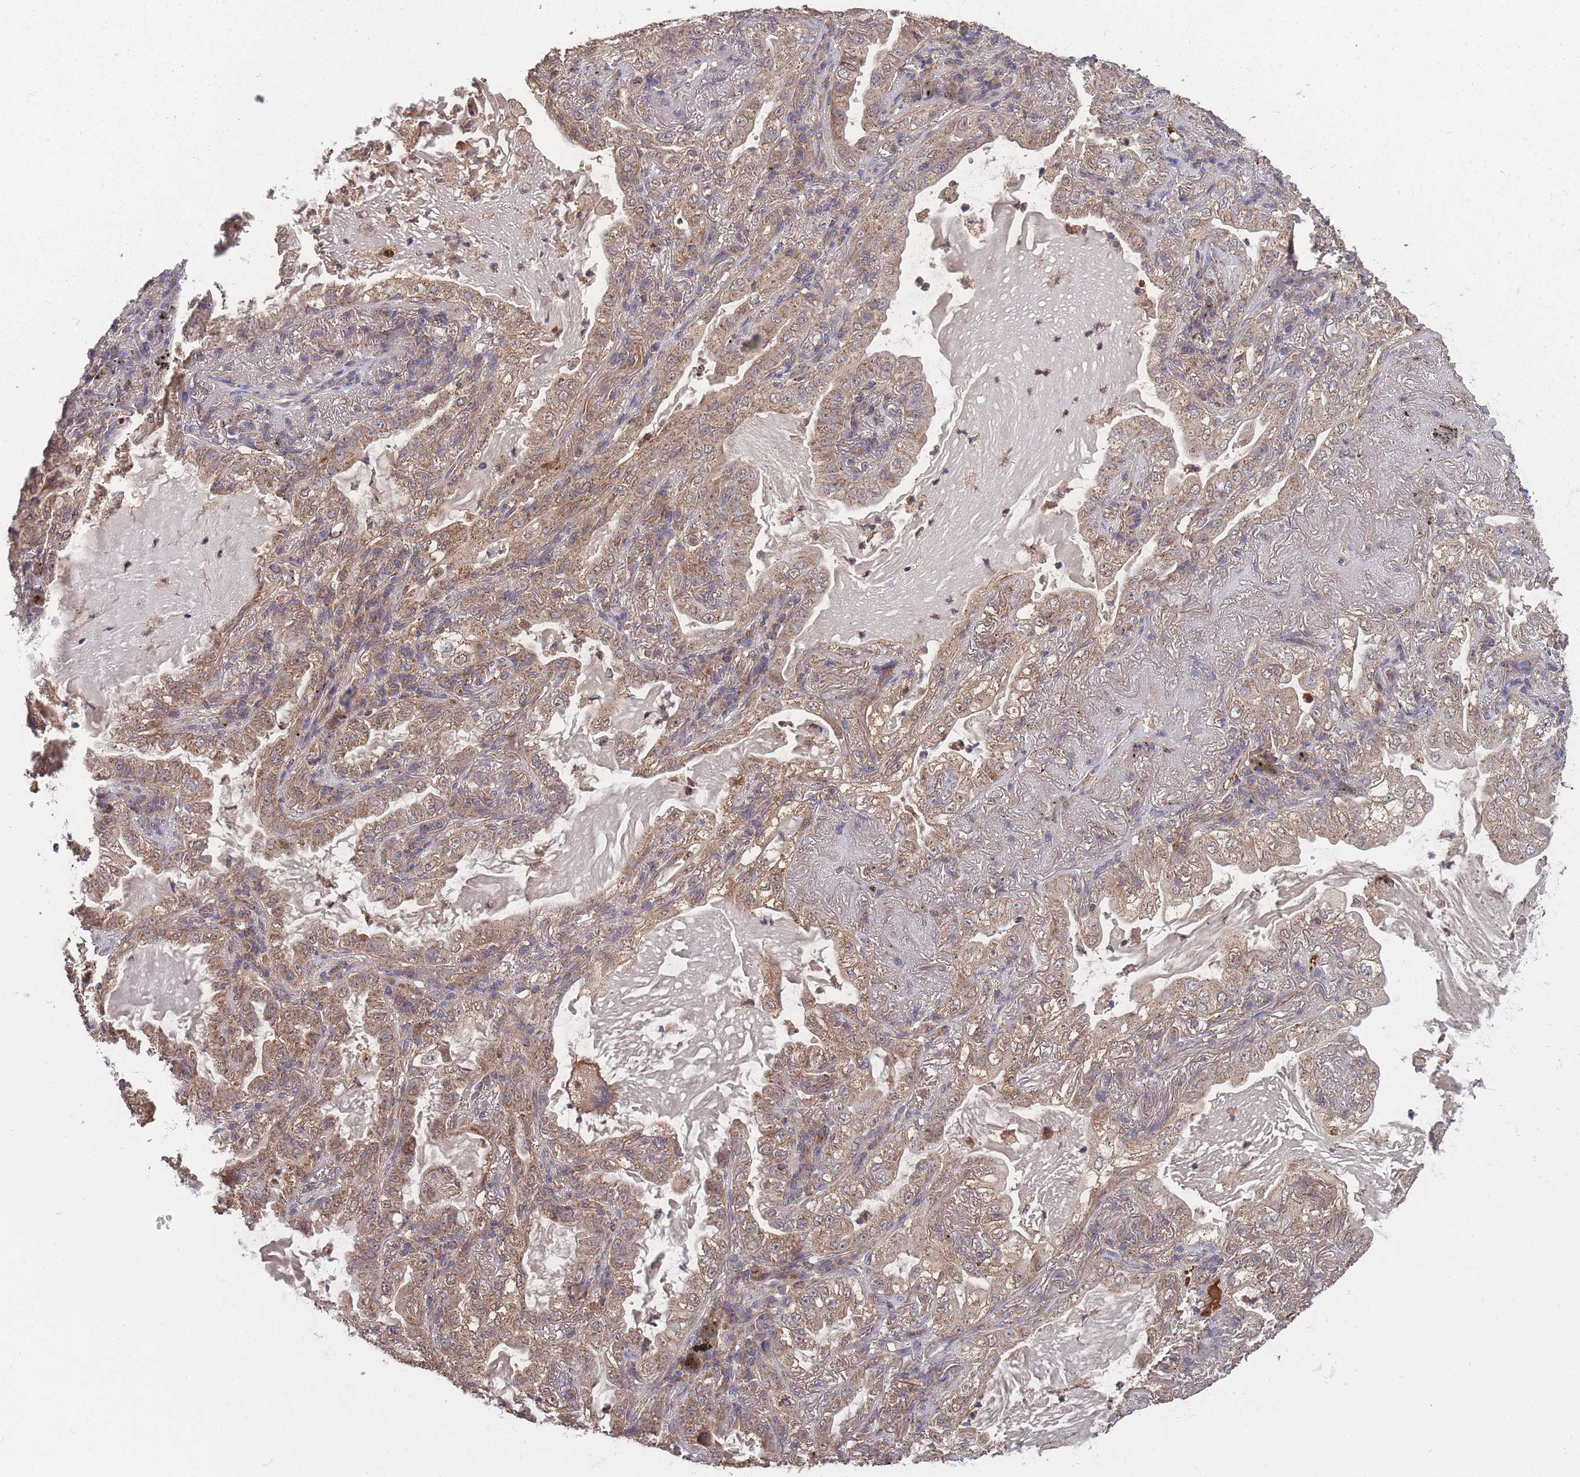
{"staining": {"intensity": "moderate", "quantity": ">75%", "location": "cytoplasmic/membranous"}, "tissue": "lung cancer", "cell_type": "Tumor cells", "image_type": "cancer", "snomed": [{"axis": "morphology", "description": "Adenocarcinoma, NOS"}, {"axis": "topography", "description": "Lung"}], "caption": "Immunohistochemical staining of human lung cancer exhibits medium levels of moderate cytoplasmic/membranous positivity in about >75% of tumor cells. Nuclei are stained in blue.", "gene": "SLC35B4", "patient": {"sex": "female", "age": 73}}